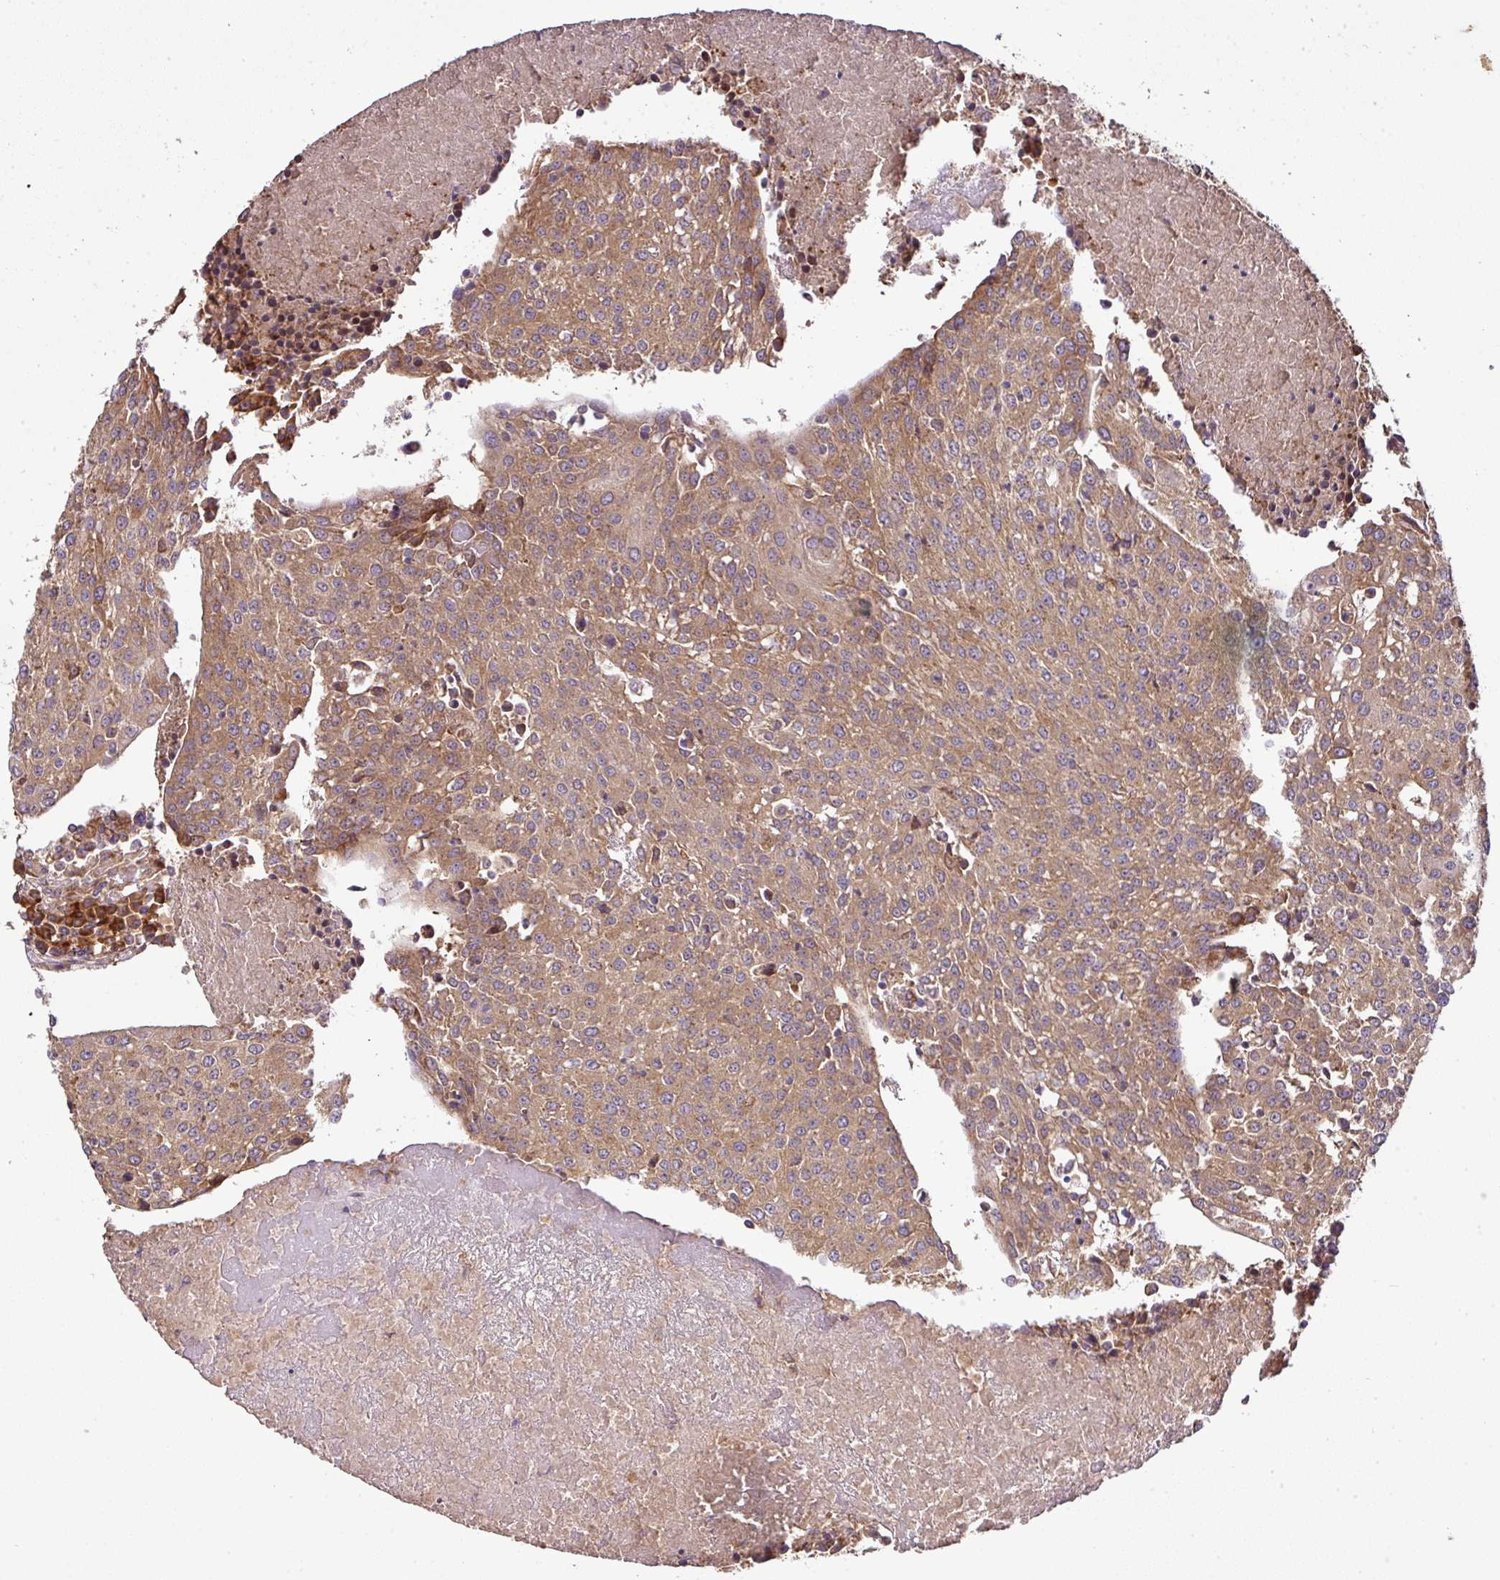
{"staining": {"intensity": "moderate", "quantity": ">75%", "location": "cytoplasmic/membranous"}, "tissue": "urothelial cancer", "cell_type": "Tumor cells", "image_type": "cancer", "snomed": [{"axis": "morphology", "description": "Urothelial carcinoma, High grade"}, {"axis": "topography", "description": "Urinary bladder"}], "caption": "Urothelial cancer was stained to show a protein in brown. There is medium levels of moderate cytoplasmic/membranous staining in about >75% of tumor cells.", "gene": "GALP", "patient": {"sex": "female", "age": 85}}